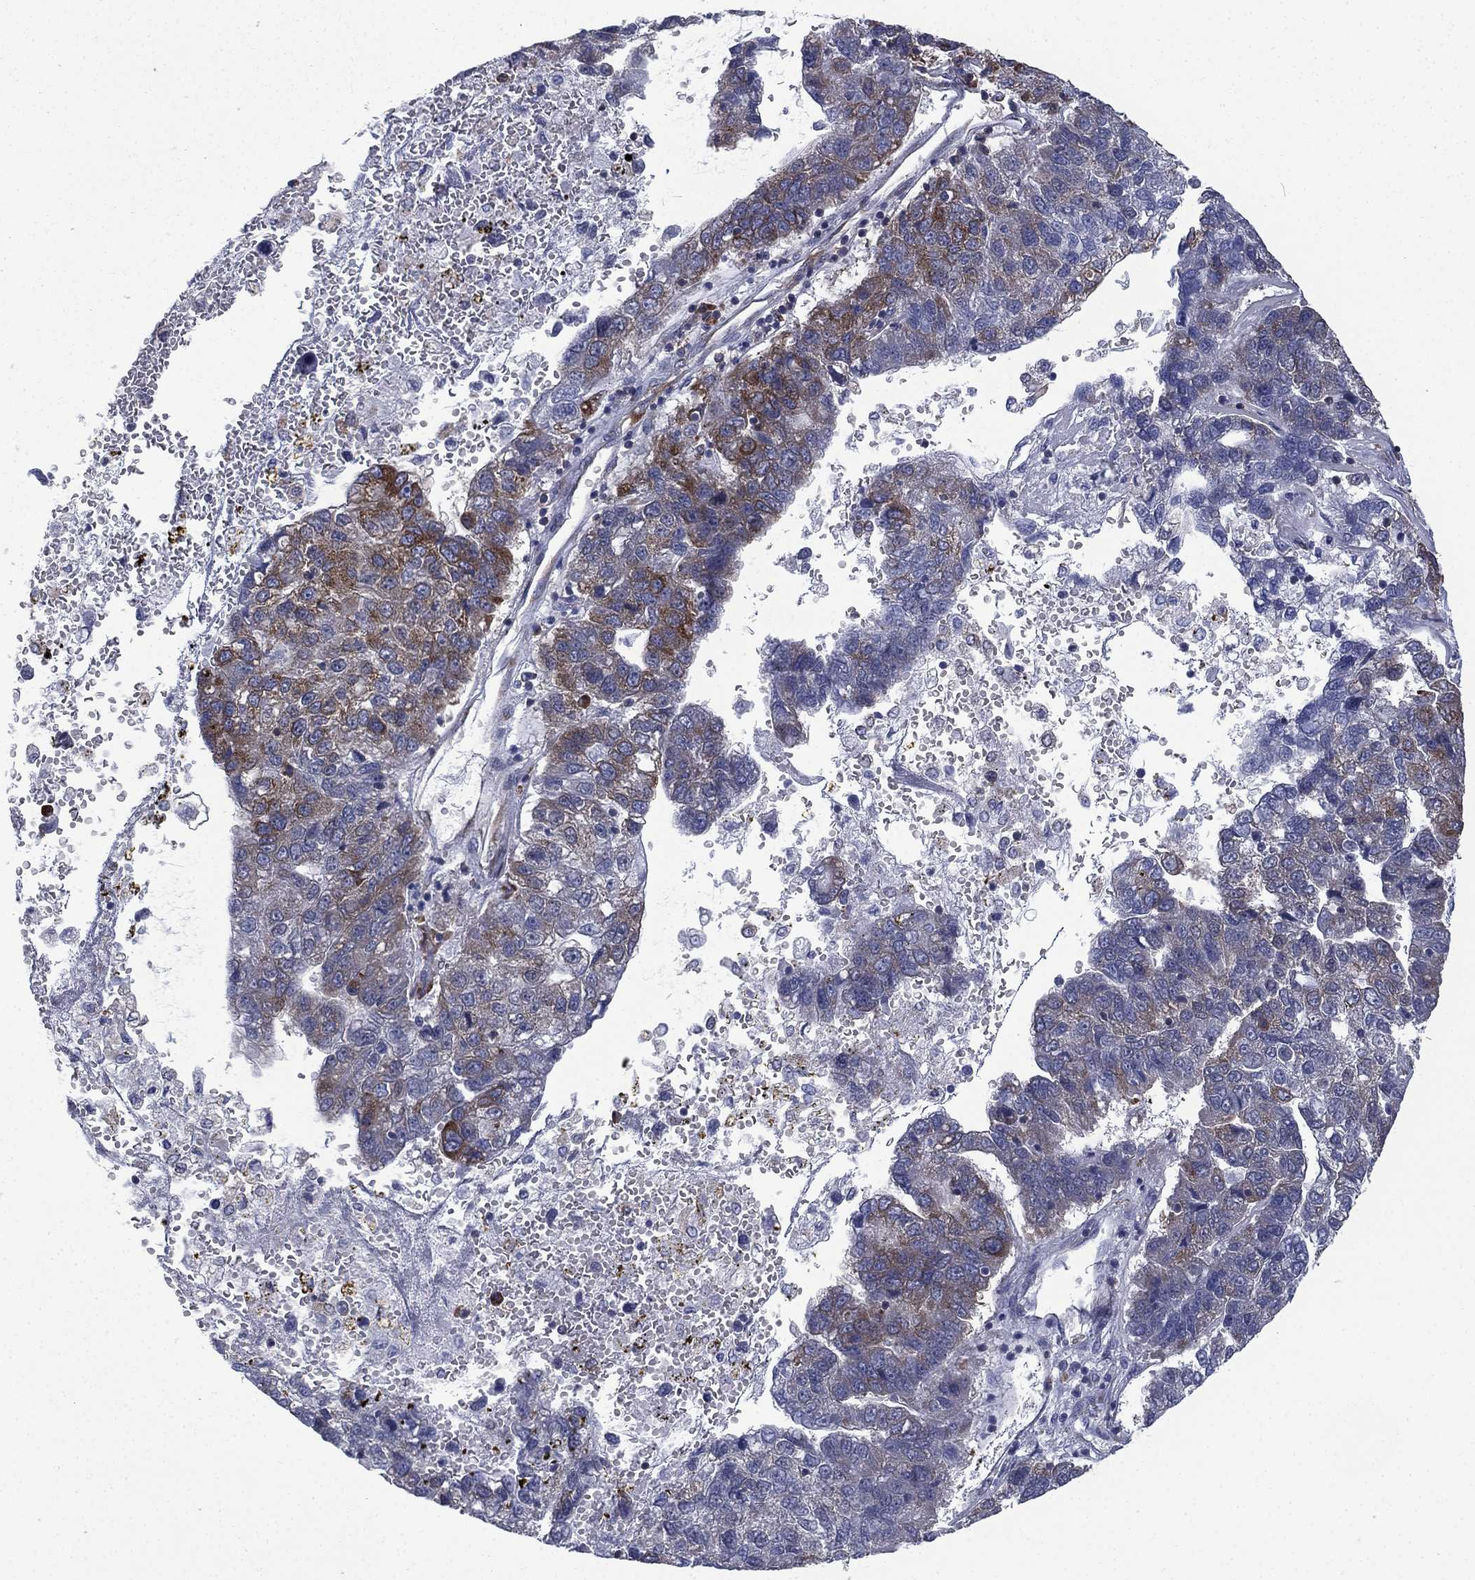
{"staining": {"intensity": "strong", "quantity": "<25%", "location": "cytoplasmic/membranous"}, "tissue": "pancreatic cancer", "cell_type": "Tumor cells", "image_type": "cancer", "snomed": [{"axis": "morphology", "description": "Adenocarcinoma, NOS"}, {"axis": "topography", "description": "Pancreas"}], "caption": "A high-resolution image shows IHC staining of pancreatic cancer (adenocarcinoma), which demonstrates strong cytoplasmic/membranous staining in about <25% of tumor cells. (DAB IHC with brightfield microscopy, high magnification).", "gene": "FARSA", "patient": {"sex": "female", "age": 61}}